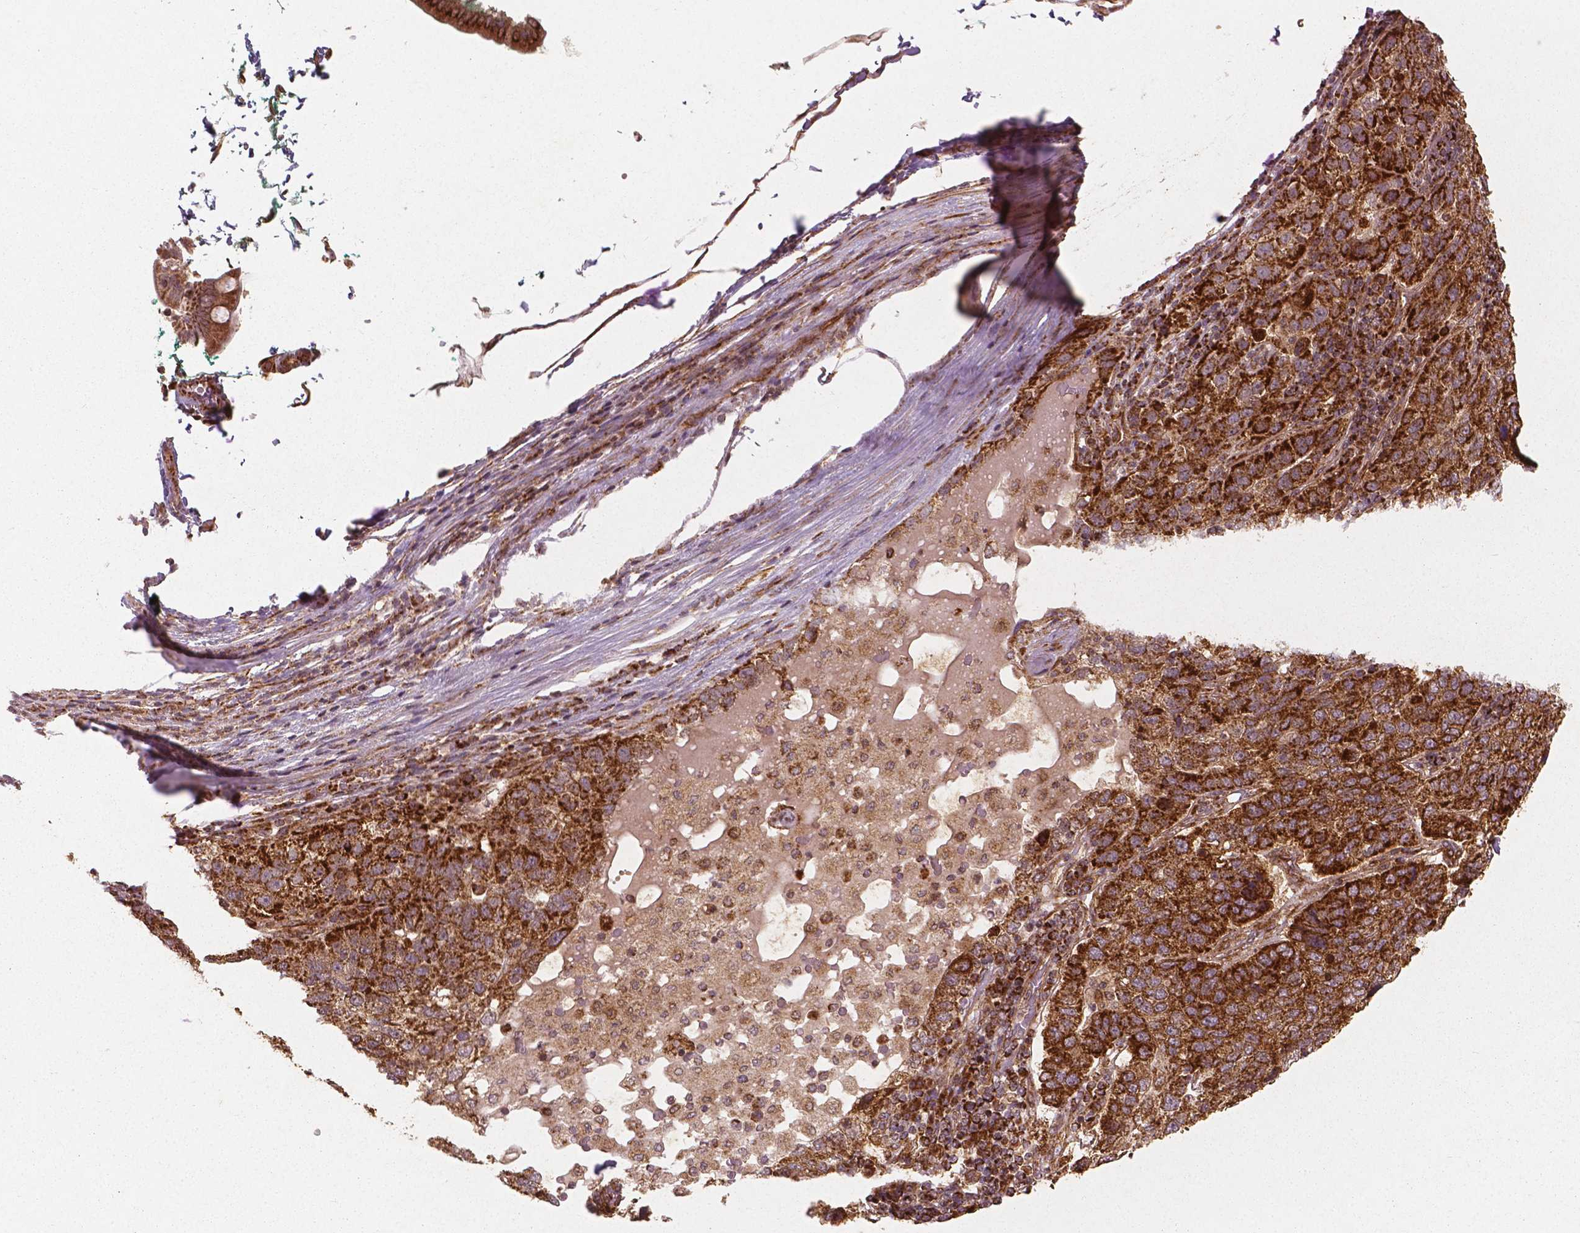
{"staining": {"intensity": "strong", "quantity": ">75%", "location": "cytoplasmic/membranous"}, "tissue": "pancreatic cancer", "cell_type": "Tumor cells", "image_type": "cancer", "snomed": [{"axis": "morphology", "description": "Adenocarcinoma, NOS"}, {"axis": "topography", "description": "Pancreas"}], "caption": "The image reveals a brown stain indicating the presence of a protein in the cytoplasmic/membranous of tumor cells in pancreatic cancer. (DAB = brown stain, brightfield microscopy at high magnification).", "gene": "PGAM5", "patient": {"sex": "female", "age": 61}}